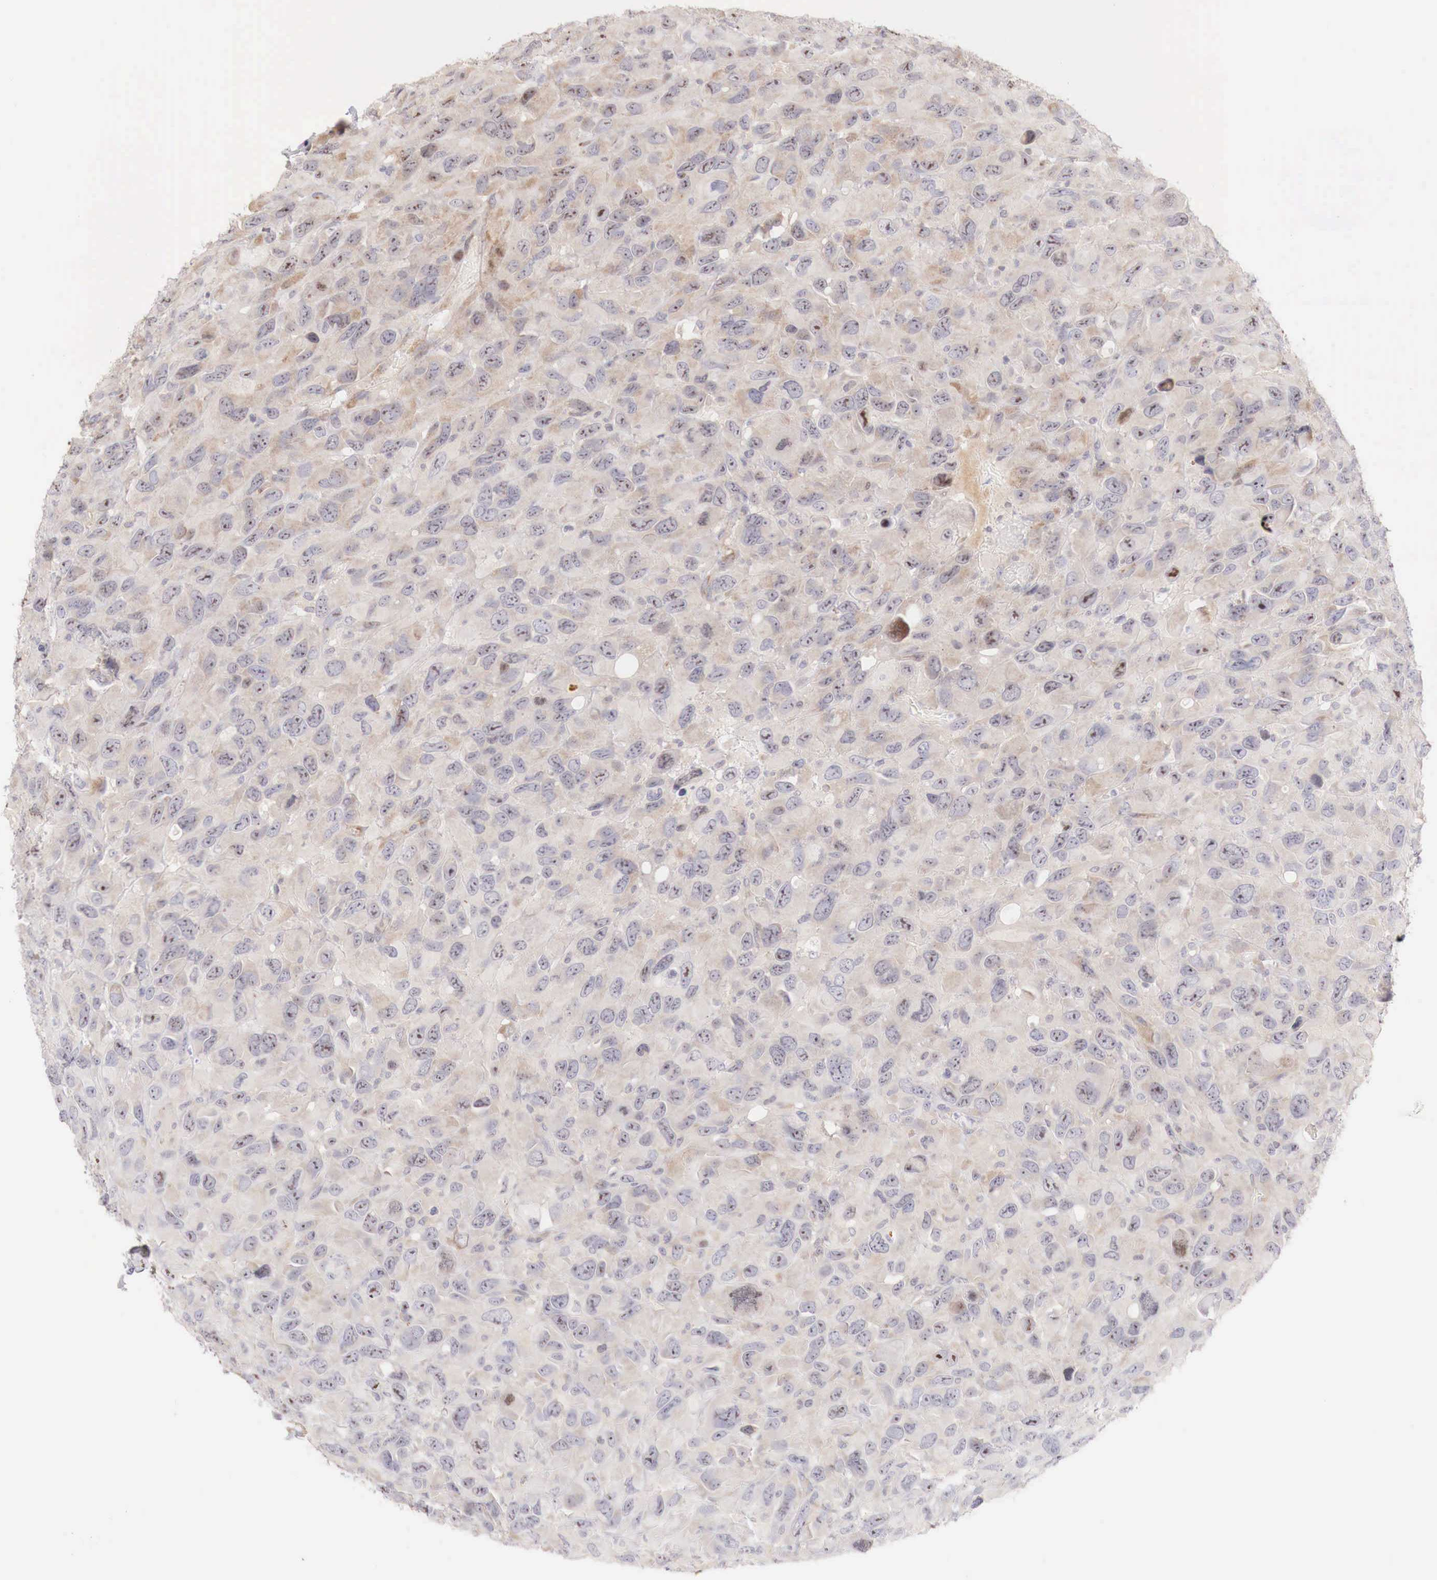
{"staining": {"intensity": "weak", "quantity": ">75%", "location": "none"}, "tissue": "renal cancer", "cell_type": "Tumor cells", "image_type": "cancer", "snomed": [{"axis": "morphology", "description": "Adenocarcinoma, NOS"}, {"axis": "topography", "description": "Kidney"}], "caption": "An IHC photomicrograph of tumor tissue is shown. Protein staining in brown labels weak None positivity in renal adenocarcinoma within tumor cells.", "gene": "CLCN5", "patient": {"sex": "male", "age": 79}}